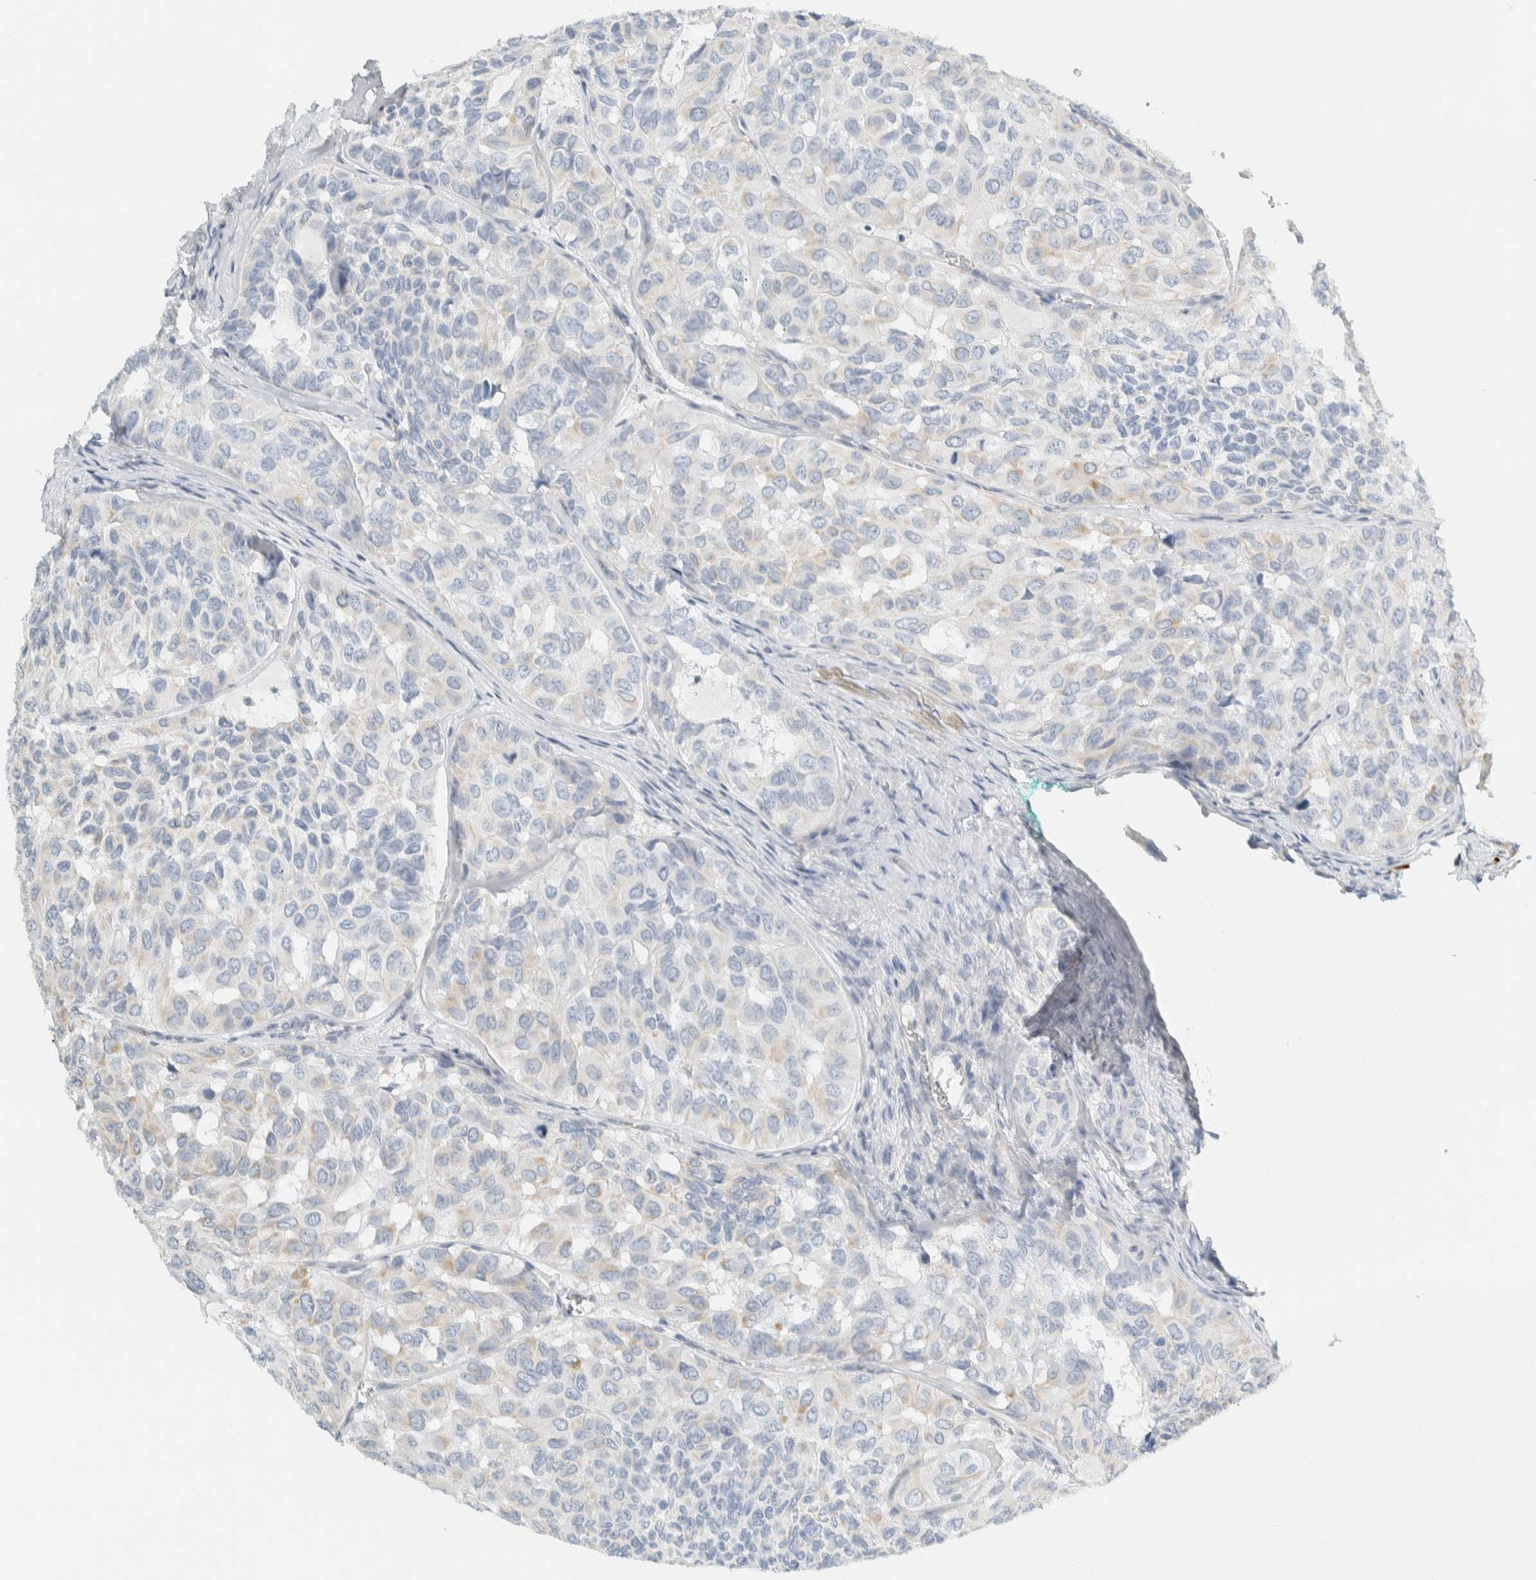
{"staining": {"intensity": "weak", "quantity": "<25%", "location": "cytoplasmic/membranous"}, "tissue": "head and neck cancer", "cell_type": "Tumor cells", "image_type": "cancer", "snomed": [{"axis": "morphology", "description": "Adenocarcinoma, NOS"}, {"axis": "topography", "description": "Salivary gland, NOS"}, {"axis": "topography", "description": "Head-Neck"}], "caption": "Immunohistochemical staining of human head and neck cancer (adenocarcinoma) demonstrates no significant staining in tumor cells.", "gene": "ARHGAP27", "patient": {"sex": "female", "age": 76}}